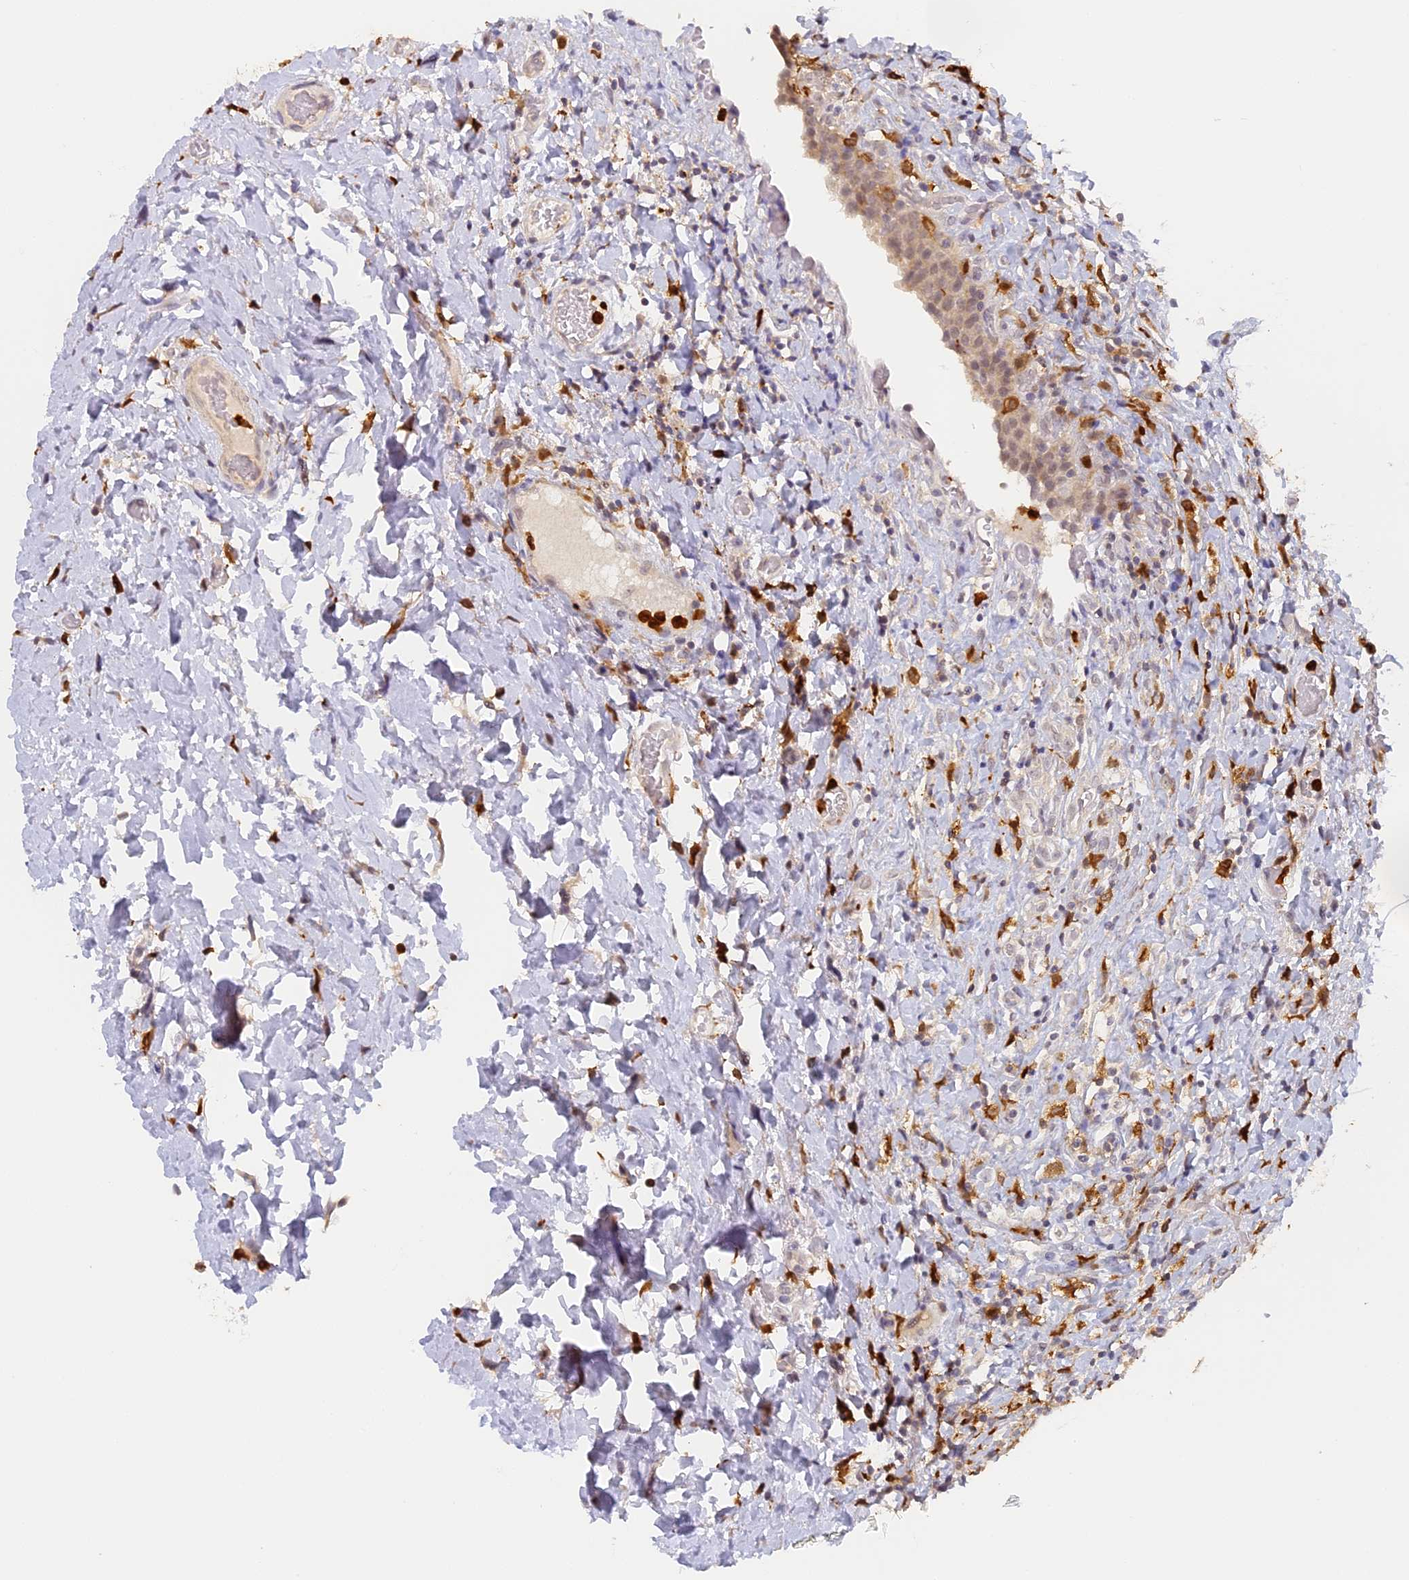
{"staining": {"intensity": "weak", "quantity": "<25%", "location": "cytoplasmic/membranous"}, "tissue": "urinary bladder", "cell_type": "Urothelial cells", "image_type": "normal", "snomed": [{"axis": "morphology", "description": "Normal tissue, NOS"}, {"axis": "morphology", "description": "Inflammation, NOS"}, {"axis": "topography", "description": "Urinary bladder"}], "caption": "Urothelial cells are negative for brown protein staining in benign urinary bladder. (Stains: DAB (3,3'-diaminobenzidine) immunohistochemistry with hematoxylin counter stain, Microscopy: brightfield microscopy at high magnification).", "gene": "NCF4", "patient": {"sex": "male", "age": 64}}